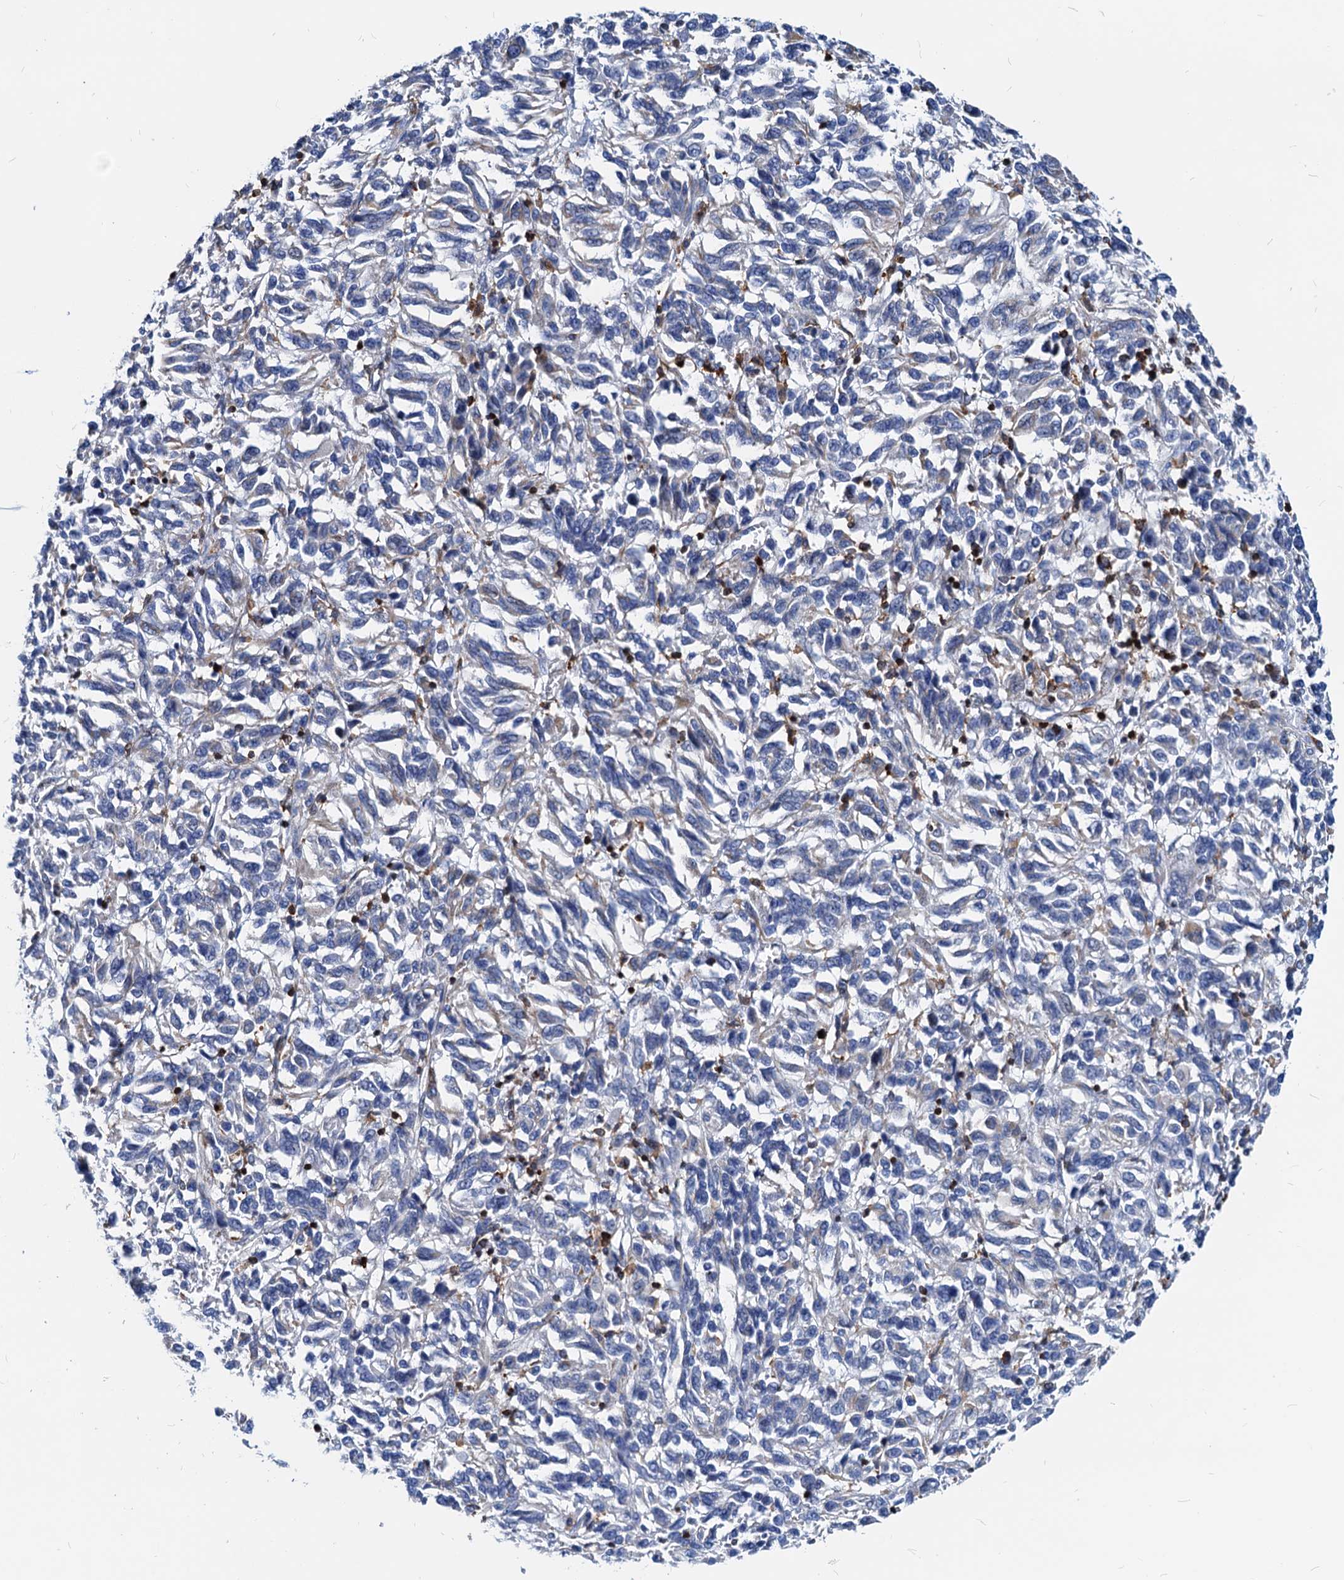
{"staining": {"intensity": "negative", "quantity": "none", "location": "none"}, "tissue": "melanoma", "cell_type": "Tumor cells", "image_type": "cancer", "snomed": [{"axis": "morphology", "description": "Malignant melanoma, Metastatic site"}, {"axis": "topography", "description": "Lung"}], "caption": "Malignant melanoma (metastatic site) was stained to show a protein in brown. There is no significant positivity in tumor cells. (DAB (3,3'-diaminobenzidine) immunohistochemistry with hematoxylin counter stain).", "gene": "LCP2", "patient": {"sex": "male", "age": 64}}